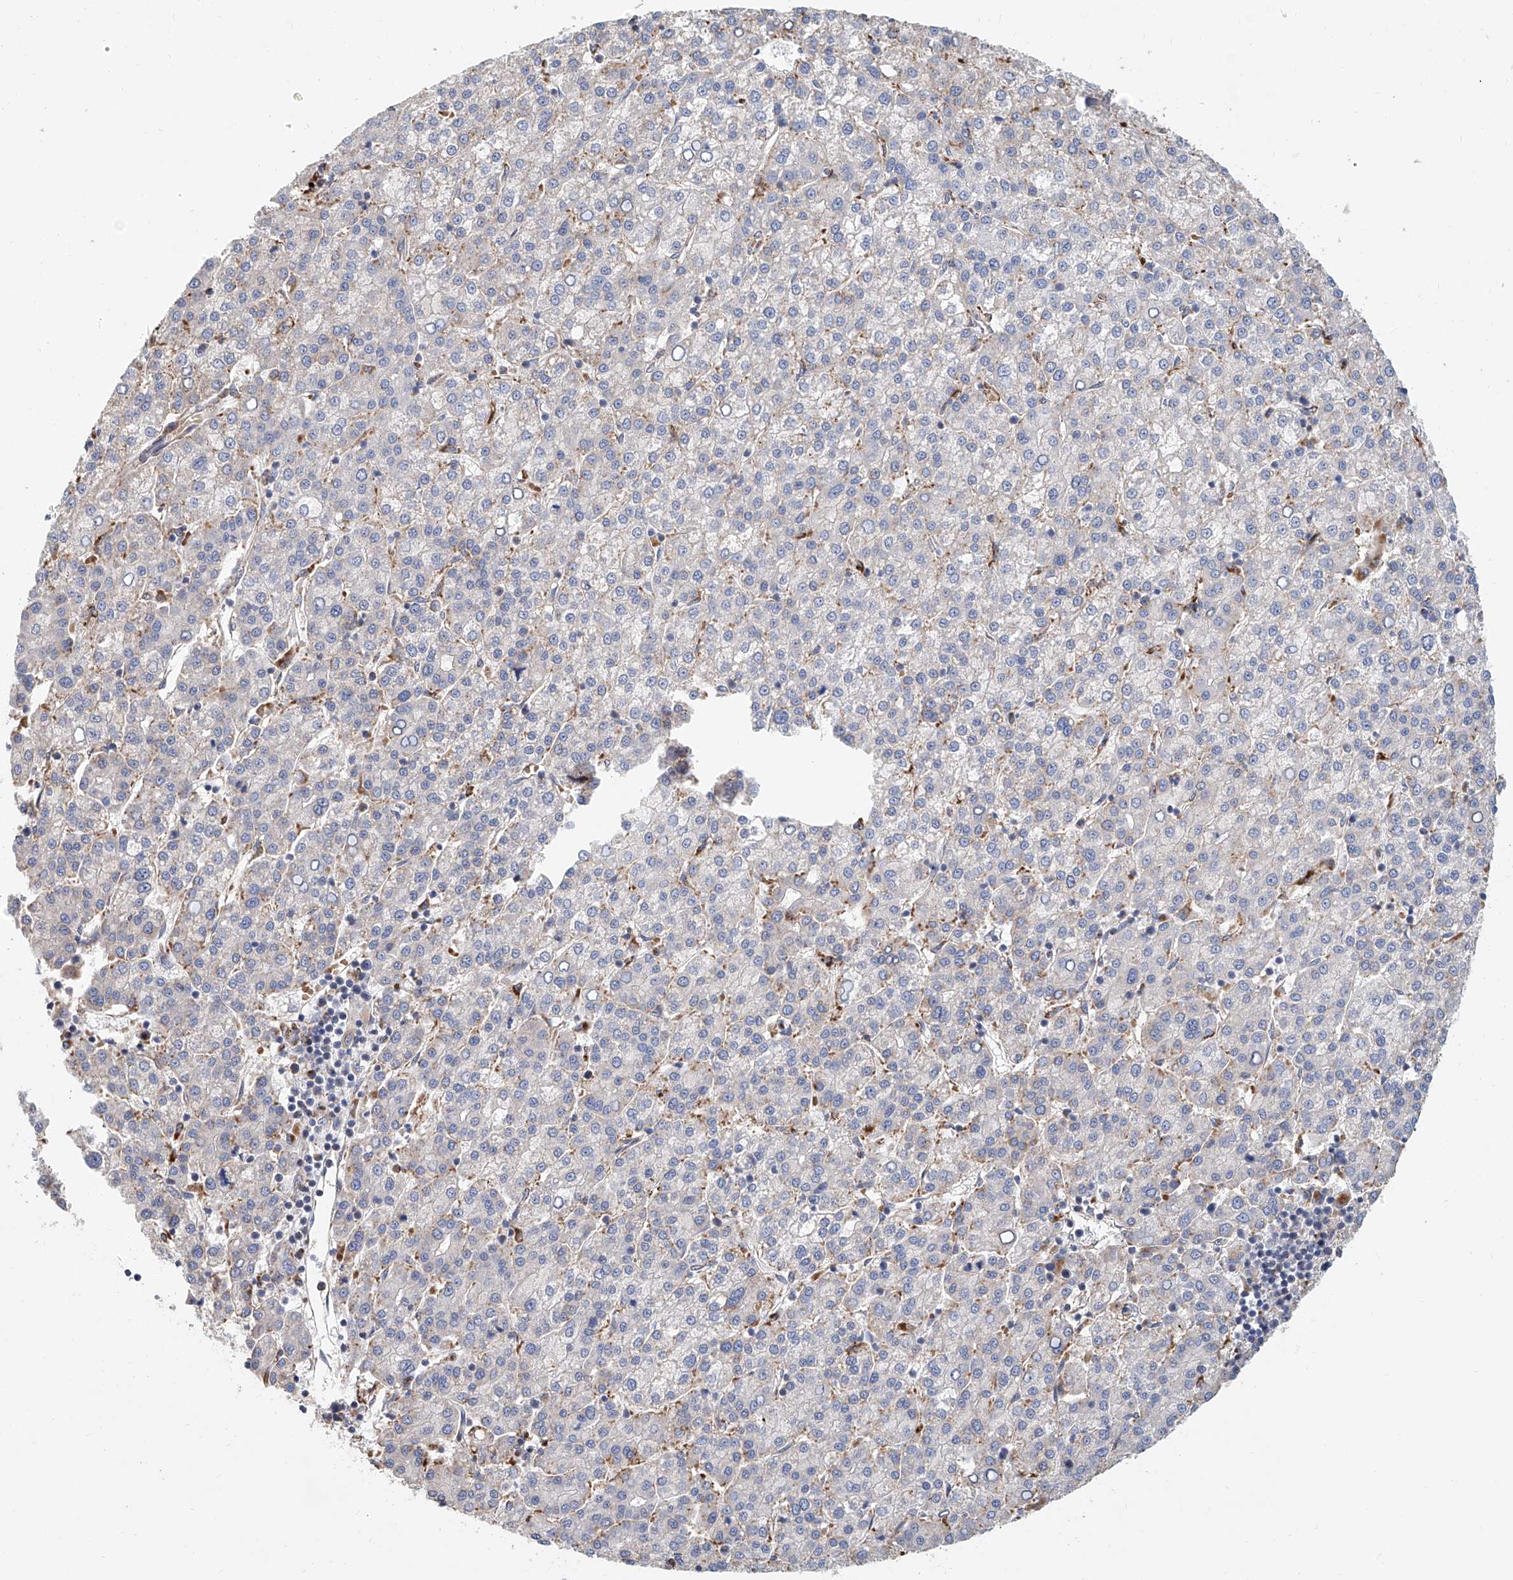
{"staining": {"intensity": "negative", "quantity": "none", "location": "none"}, "tissue": "liver cancer", "cell_type": "Tumor cells", "image_type": "cancer", "snomed": [{"axis": "morphology", "description": "Carcinoma, Hepatocellular, NOS"}, {"axis": "topography", "description": "Liver"}], "caption": "There is no significant staining in tumor cells of liver cancer (hepatocellular carcinoma). The staining was performed using DAB to visualize the protein expression in brown, while the nuclei were stained in blue with hematoxylin (Magnification: 20x).", "gene": "HGSNAT", "patient": {"sex": "female", "age": 58}}